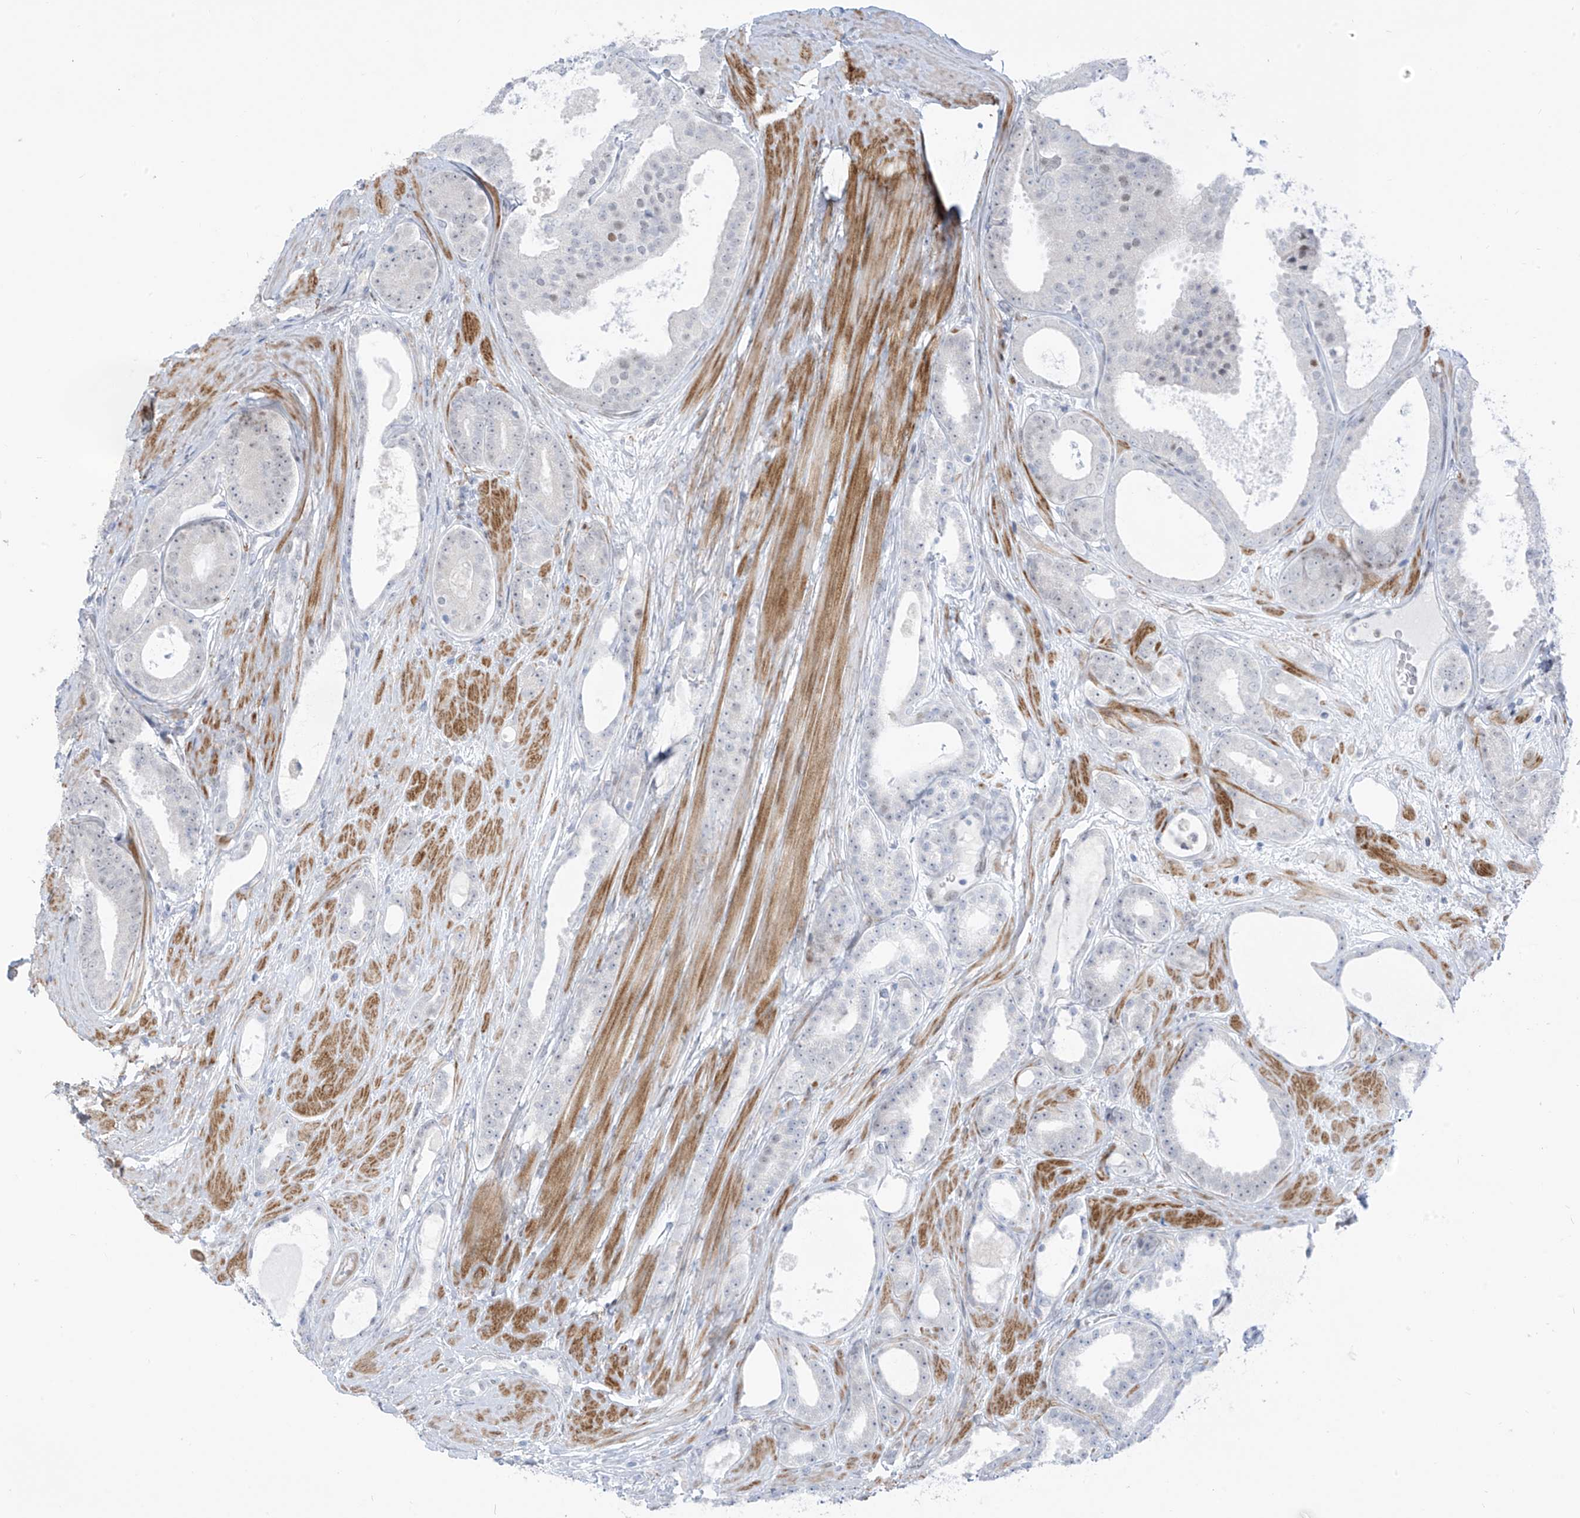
{"staining": {"intensity": "negative", "quantity": "none", "location": "none"}, "tissue": "prostate cancer", "cell_type": "Tumor cells", "image_type": "cancer", "snomed": [{"axis": "morphology", "description": "Adenocarcinoma, High grade"}, {"axis": "topography", "description": "Prostate"}], "caption": "Tumor cells show no significant staining in prostate cancer.", "gene": "LIN9", "patient": {"sex": "male", "age": 60}}